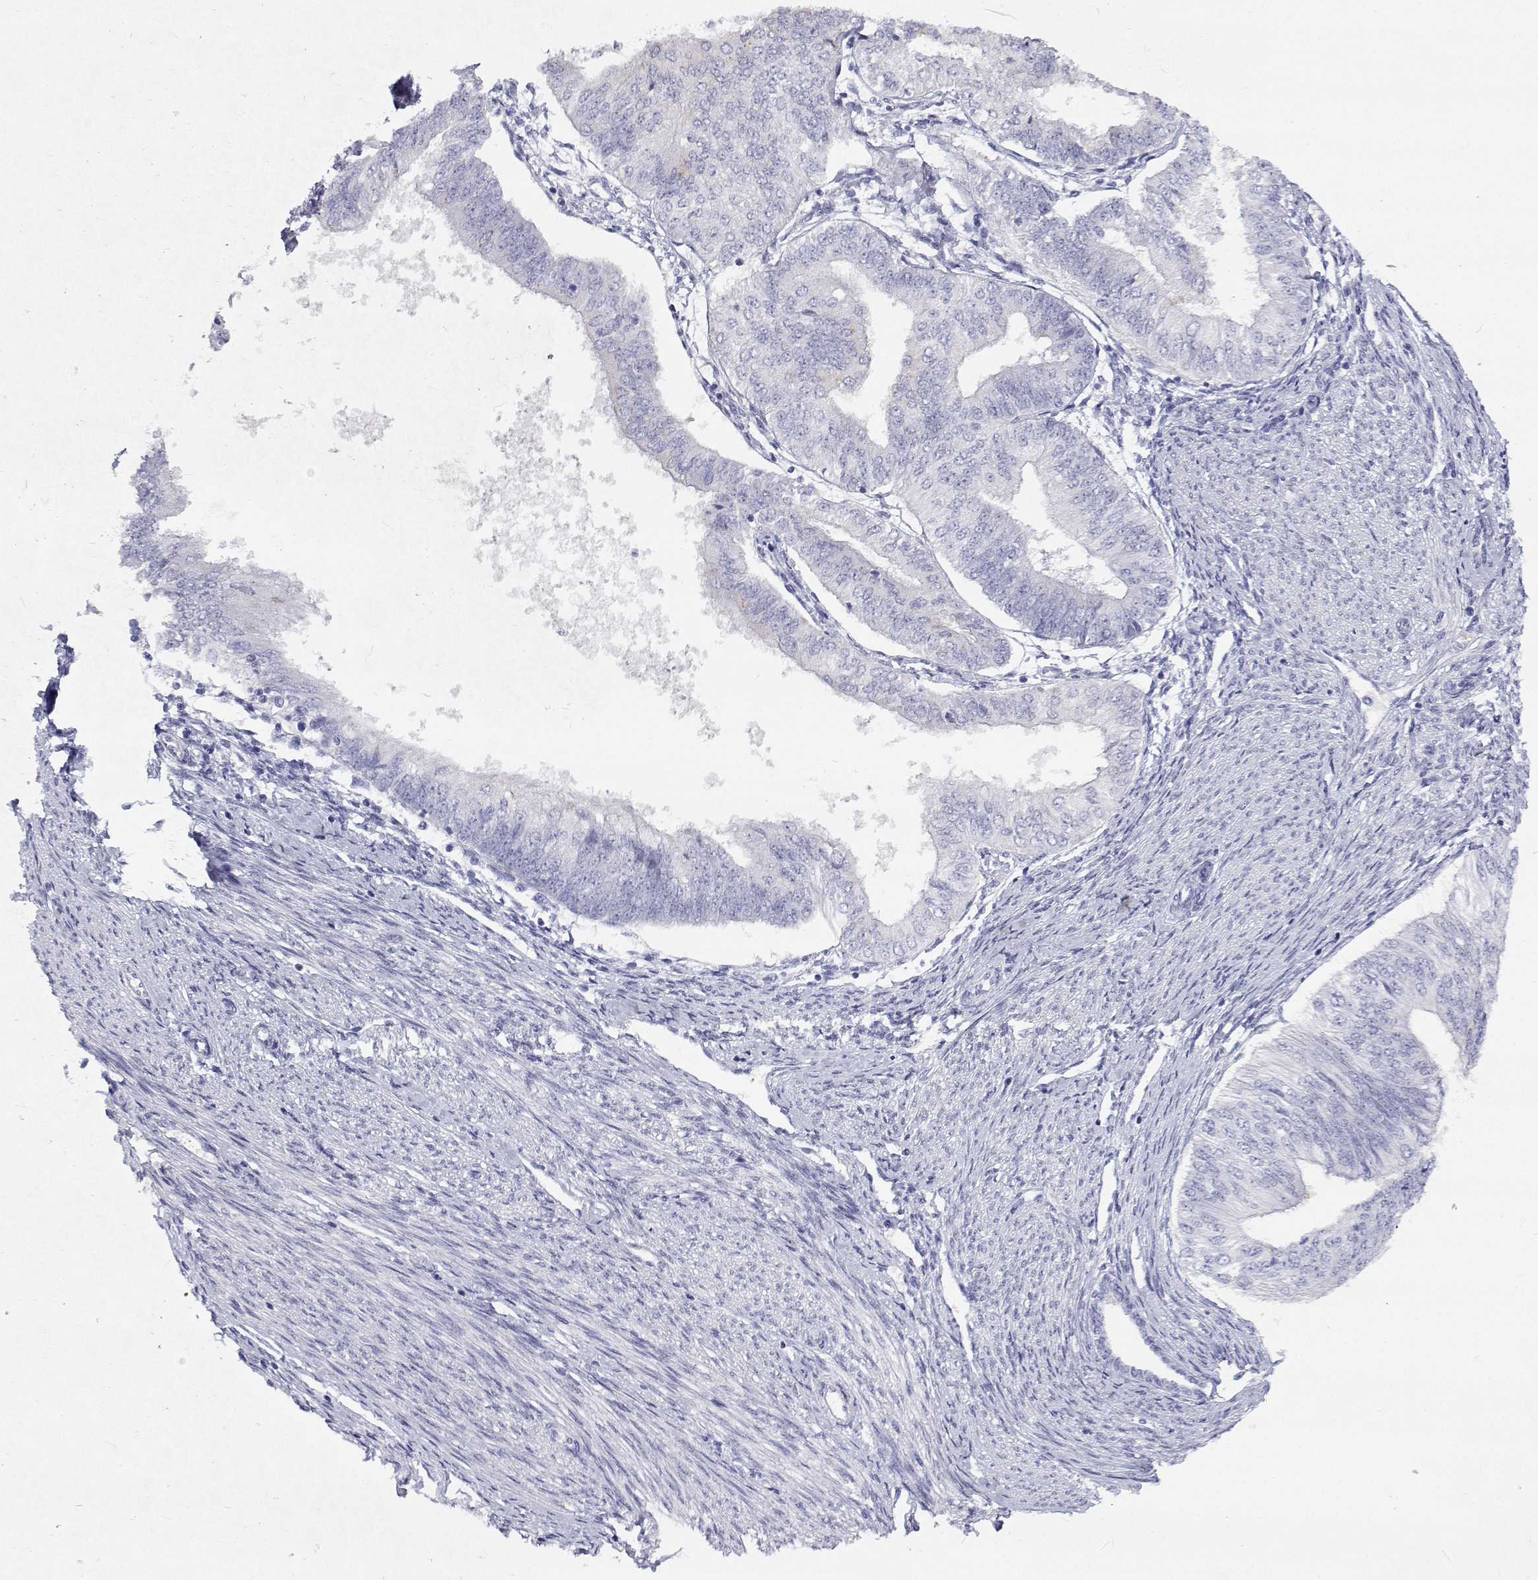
{"staining": {"intensity": "negative", "quantity": "none", "location": "none"}, "tissue": "endometrial cancer", "cell_type": "Tumor cells", "image_type": "cancer", "snomed": [{"axis": "morphology", "description": "Adenocarcinoma, NOS"}, {"axis": "topography", "description": "Endometrium"}], "caption": "Immunohistochemical staining of adenocarcinoma (endometrial) displays no significant expression in tumor cells.", "gene": "NCR2", "patient": {"sex": "female", "age": 58}}